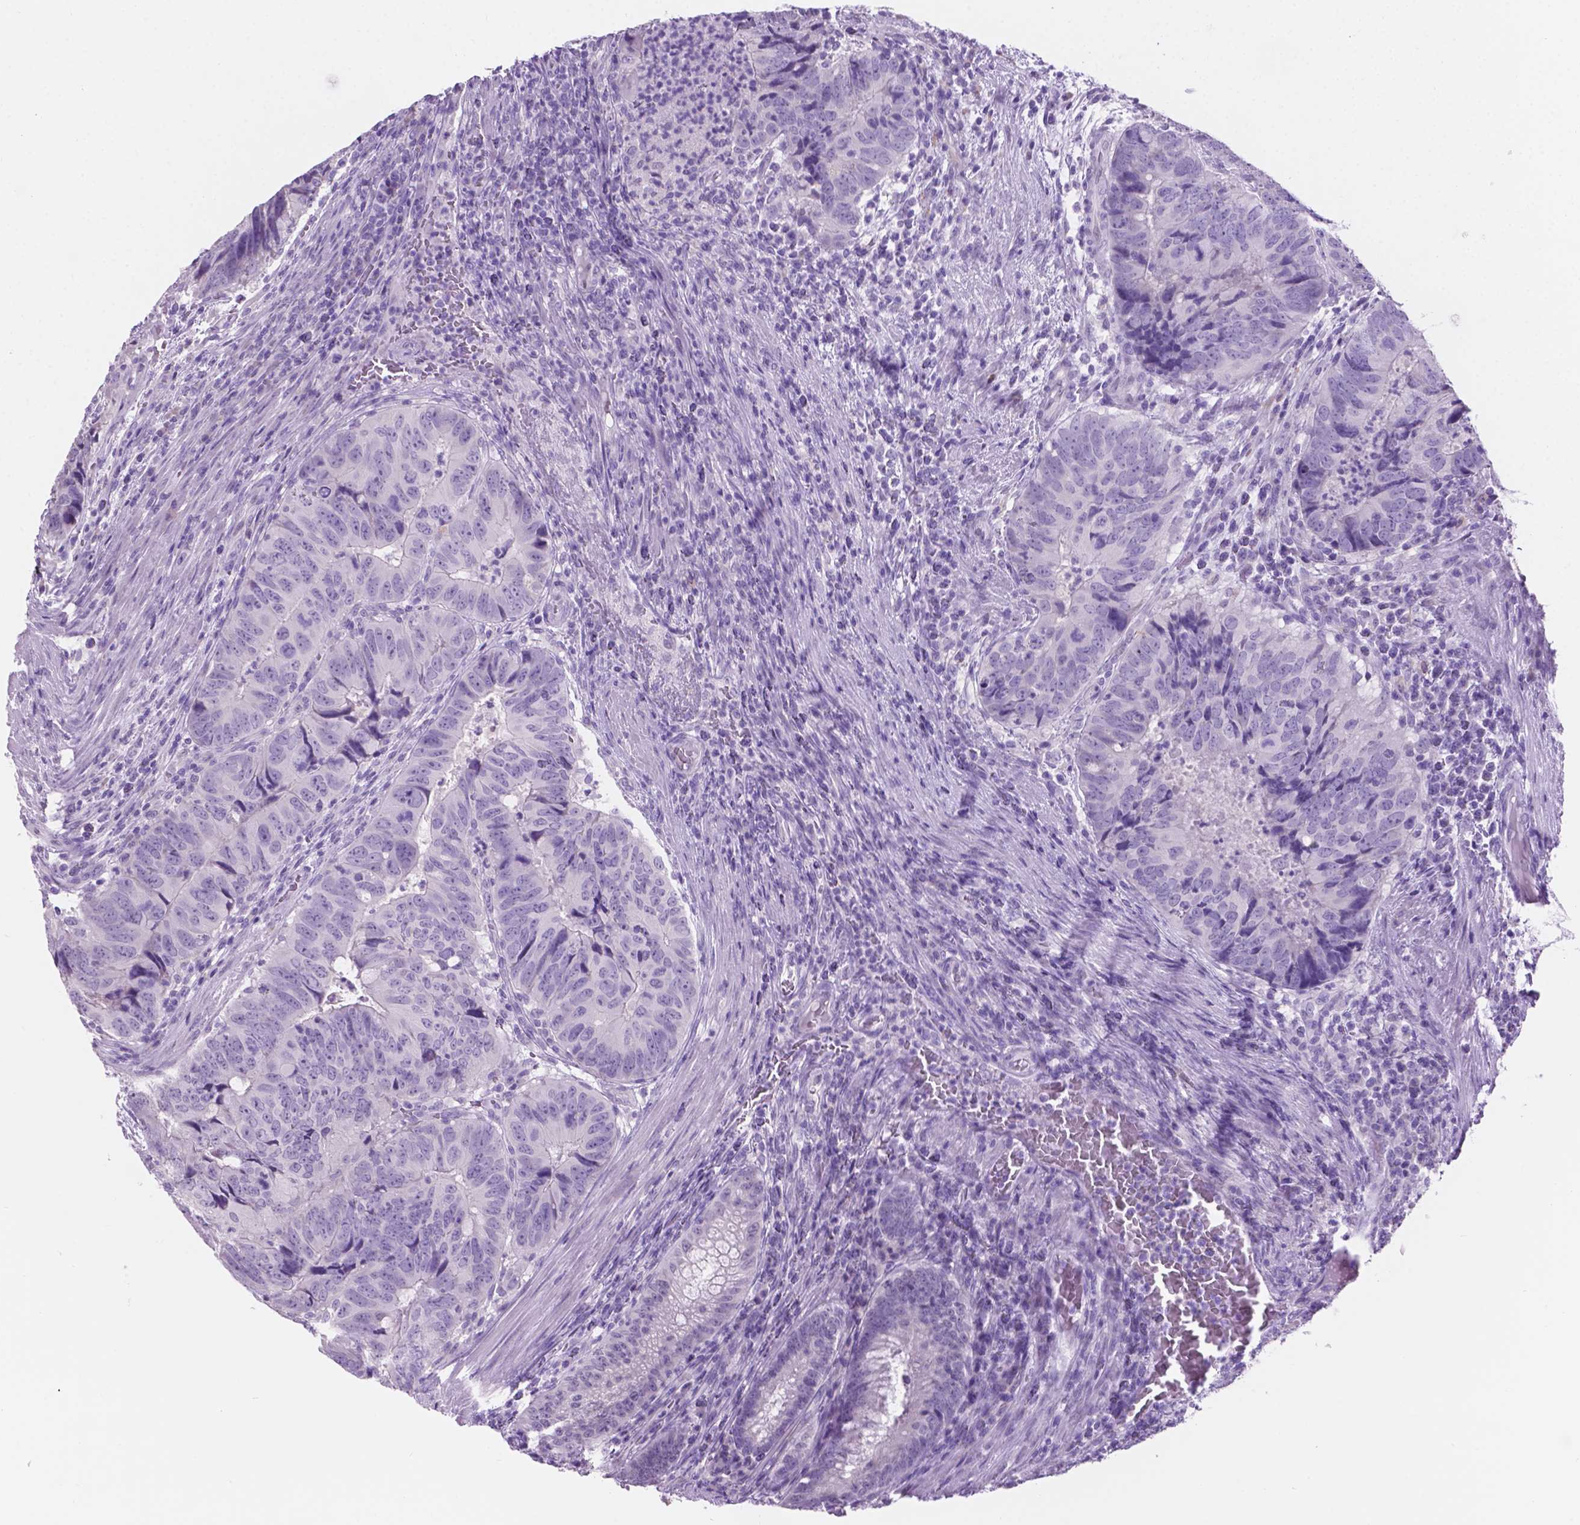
{"staining": {"intensity": "negative", "quantity": "none", "location": "none"}, "tissue": "colorectal cancer", "cell_type": "Tumor cells", "image_type": "cancer", "snomed": [{"axis": "morphology", "description": "Adenocarcinoma, NOS"}, {"axis": "topography", "description": "Colon"}], "caption": "Tumor cells are negative for protein expression in human adenocarcinoma (colorectal).", "gene": "GRIN2B", "patient": {"sex": "male", "age": 79}}